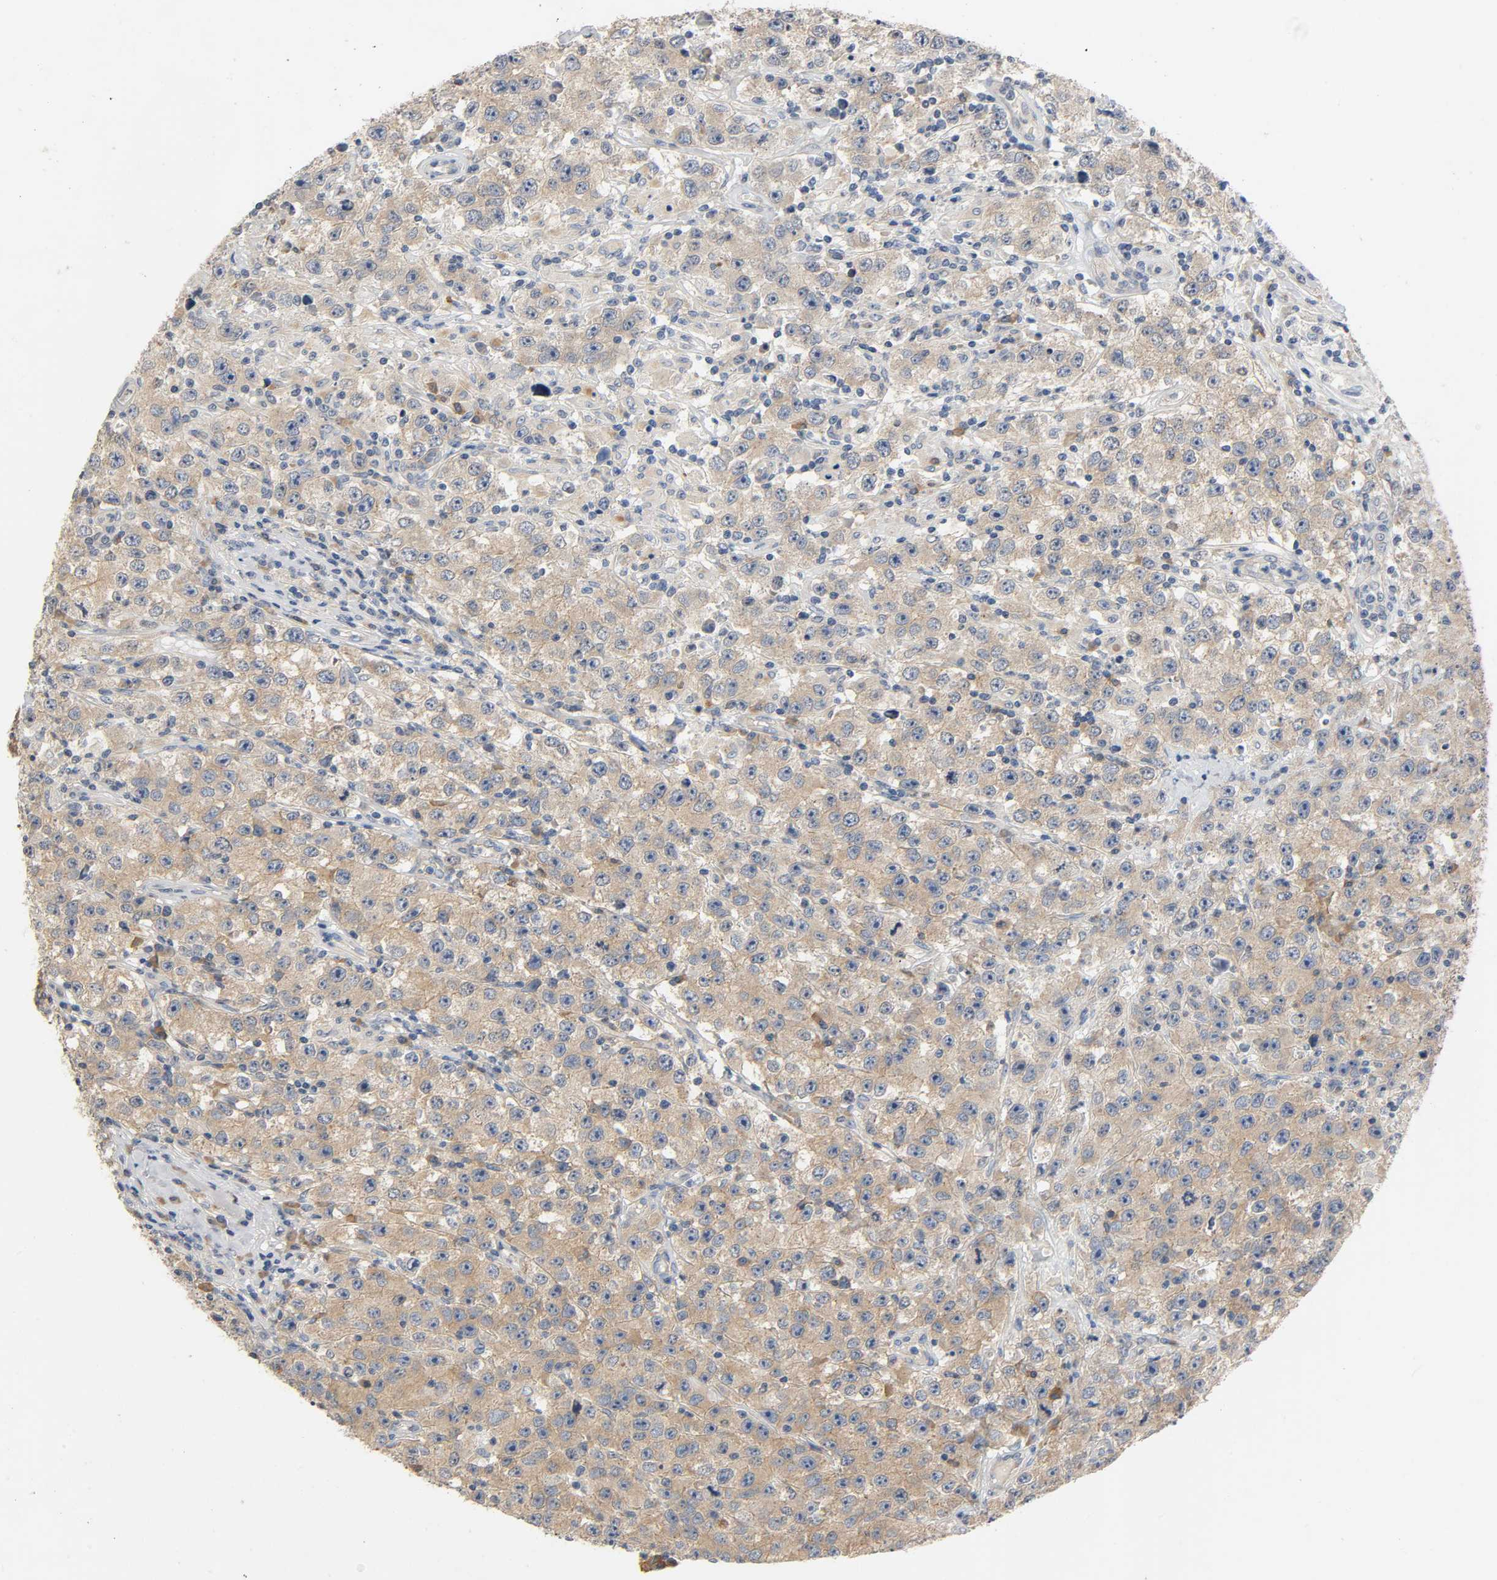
{"staining": {"intensity": "moderate", "quantity": ">75%", "location": "cytoplasmic/membranous"}, "tissue": "testis cancer", "cell_type": "Tumor cells", "image_type": "cancer", "snomed": [{"axis": "morphology", "description": "Seminoma, NOS"}, {"axis": "topography", "description": "Testis"}], "caption": "Immunohistochemistry (IHC) staining of testis cancer (seminoma), which demonstrates medium levels of moderate cytoplasmic/membranous staining in about >75% of tumor cells indicating moderate cytoplasmic/membranous protein staining. The staining was performed using DAB (brown) for protein detection and nuclei were counterstained in hematoxylin (blue).", "gene": "ARPC1A", "patient": {"sex": "male", "age": 52}}